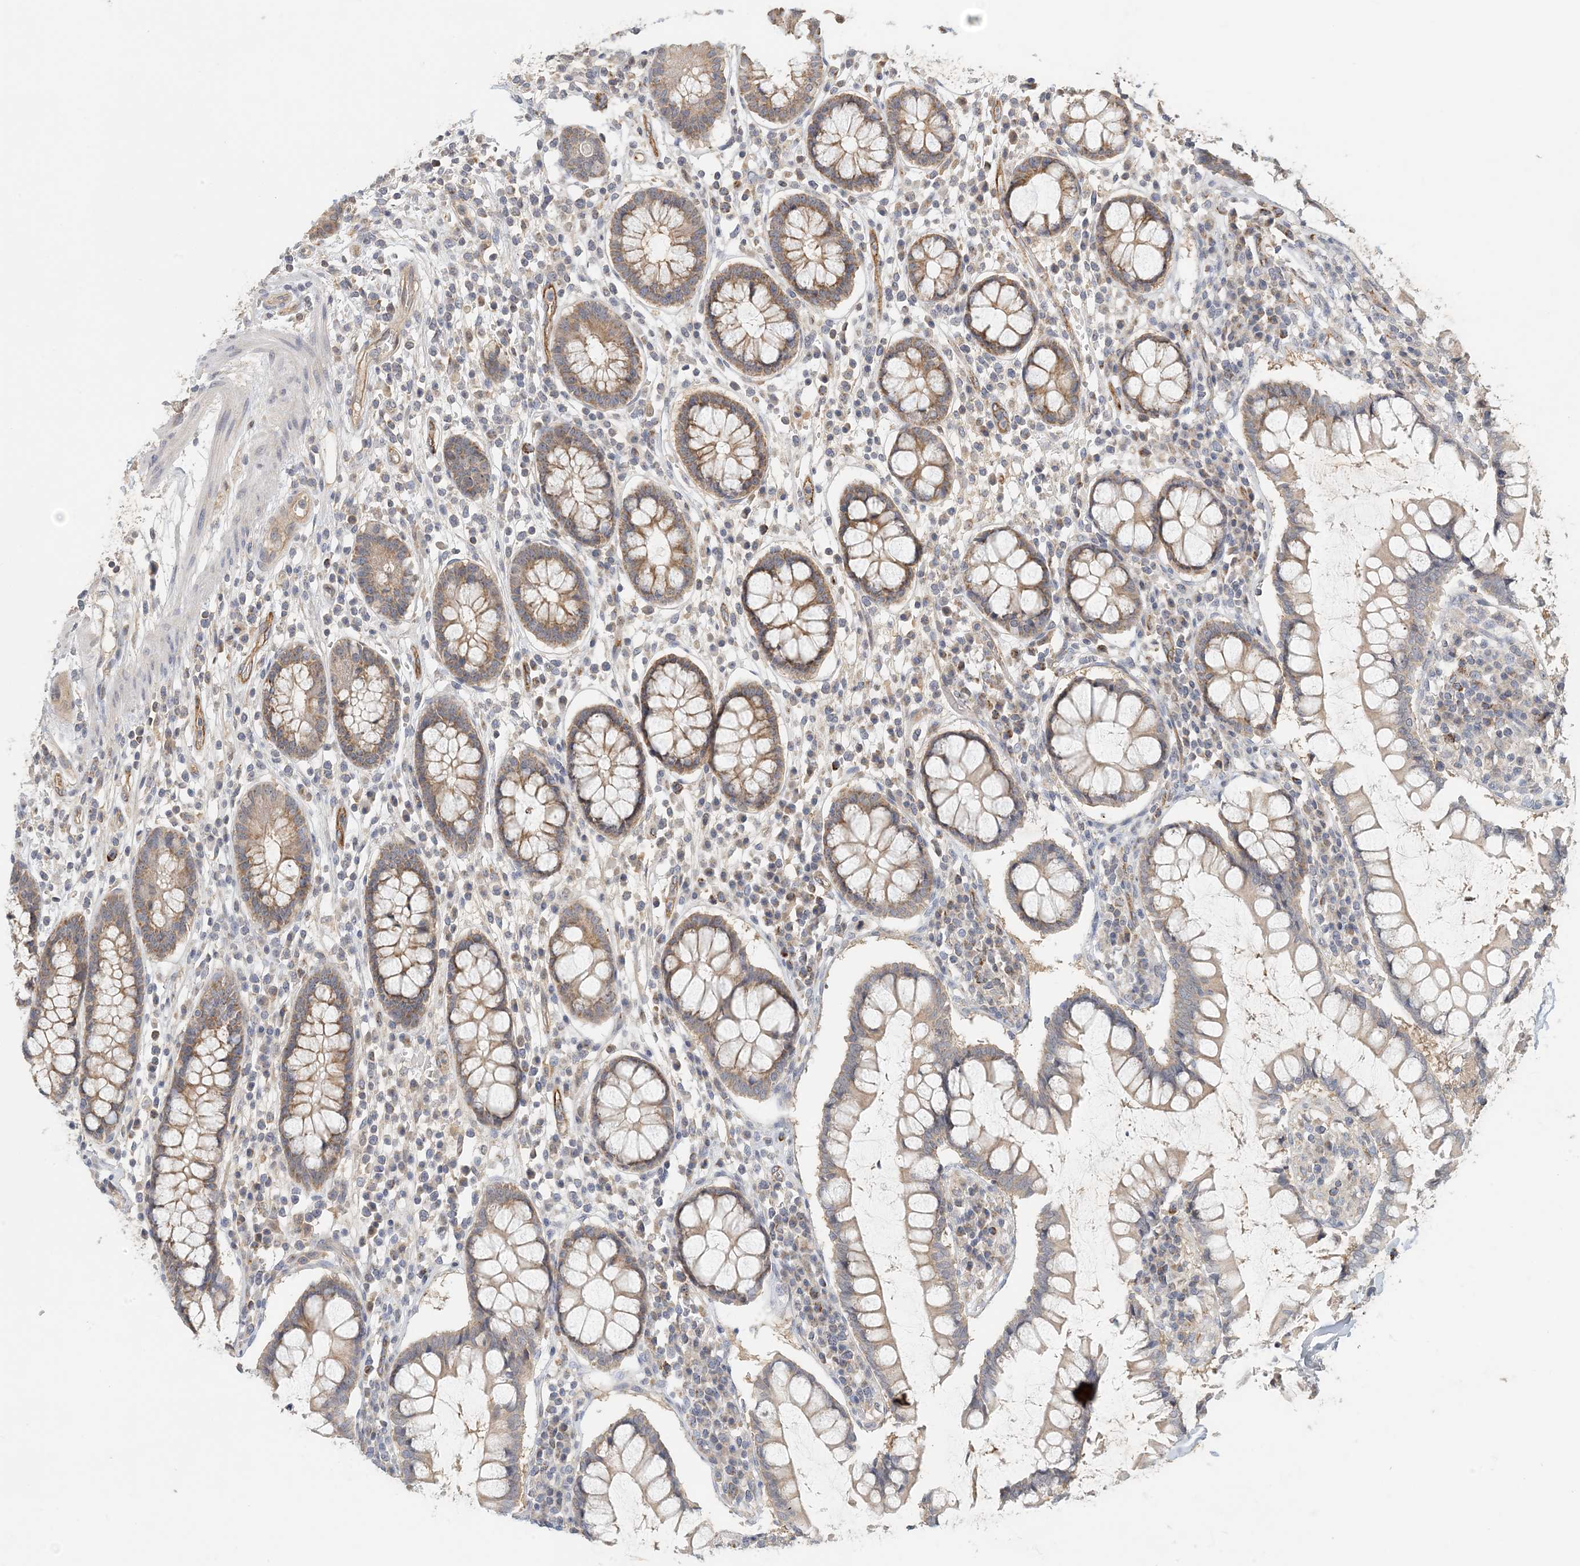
{"staining": {"intensity": "moderate", "quantity": ">75%", "location": "cytoplasmic/membranous"}, "tissue": "colon", "cell_type": "Endothelial cells", "image_type": "normal", "snomed": [{"axis": "morphology", "description": "Normal tissue, NOS"}, {"axis": "topography", "description": "Colon"}], "caption": "Endothelial cells show medium levels of moderate cytoplasmic/membranous positivity in about >75% of cells in benign human colon. (DAB = brown stain, brightfield microscopy at high magnification).", "gene": "ZBTB3", "patient": {"sex": "female", "age": 79}}